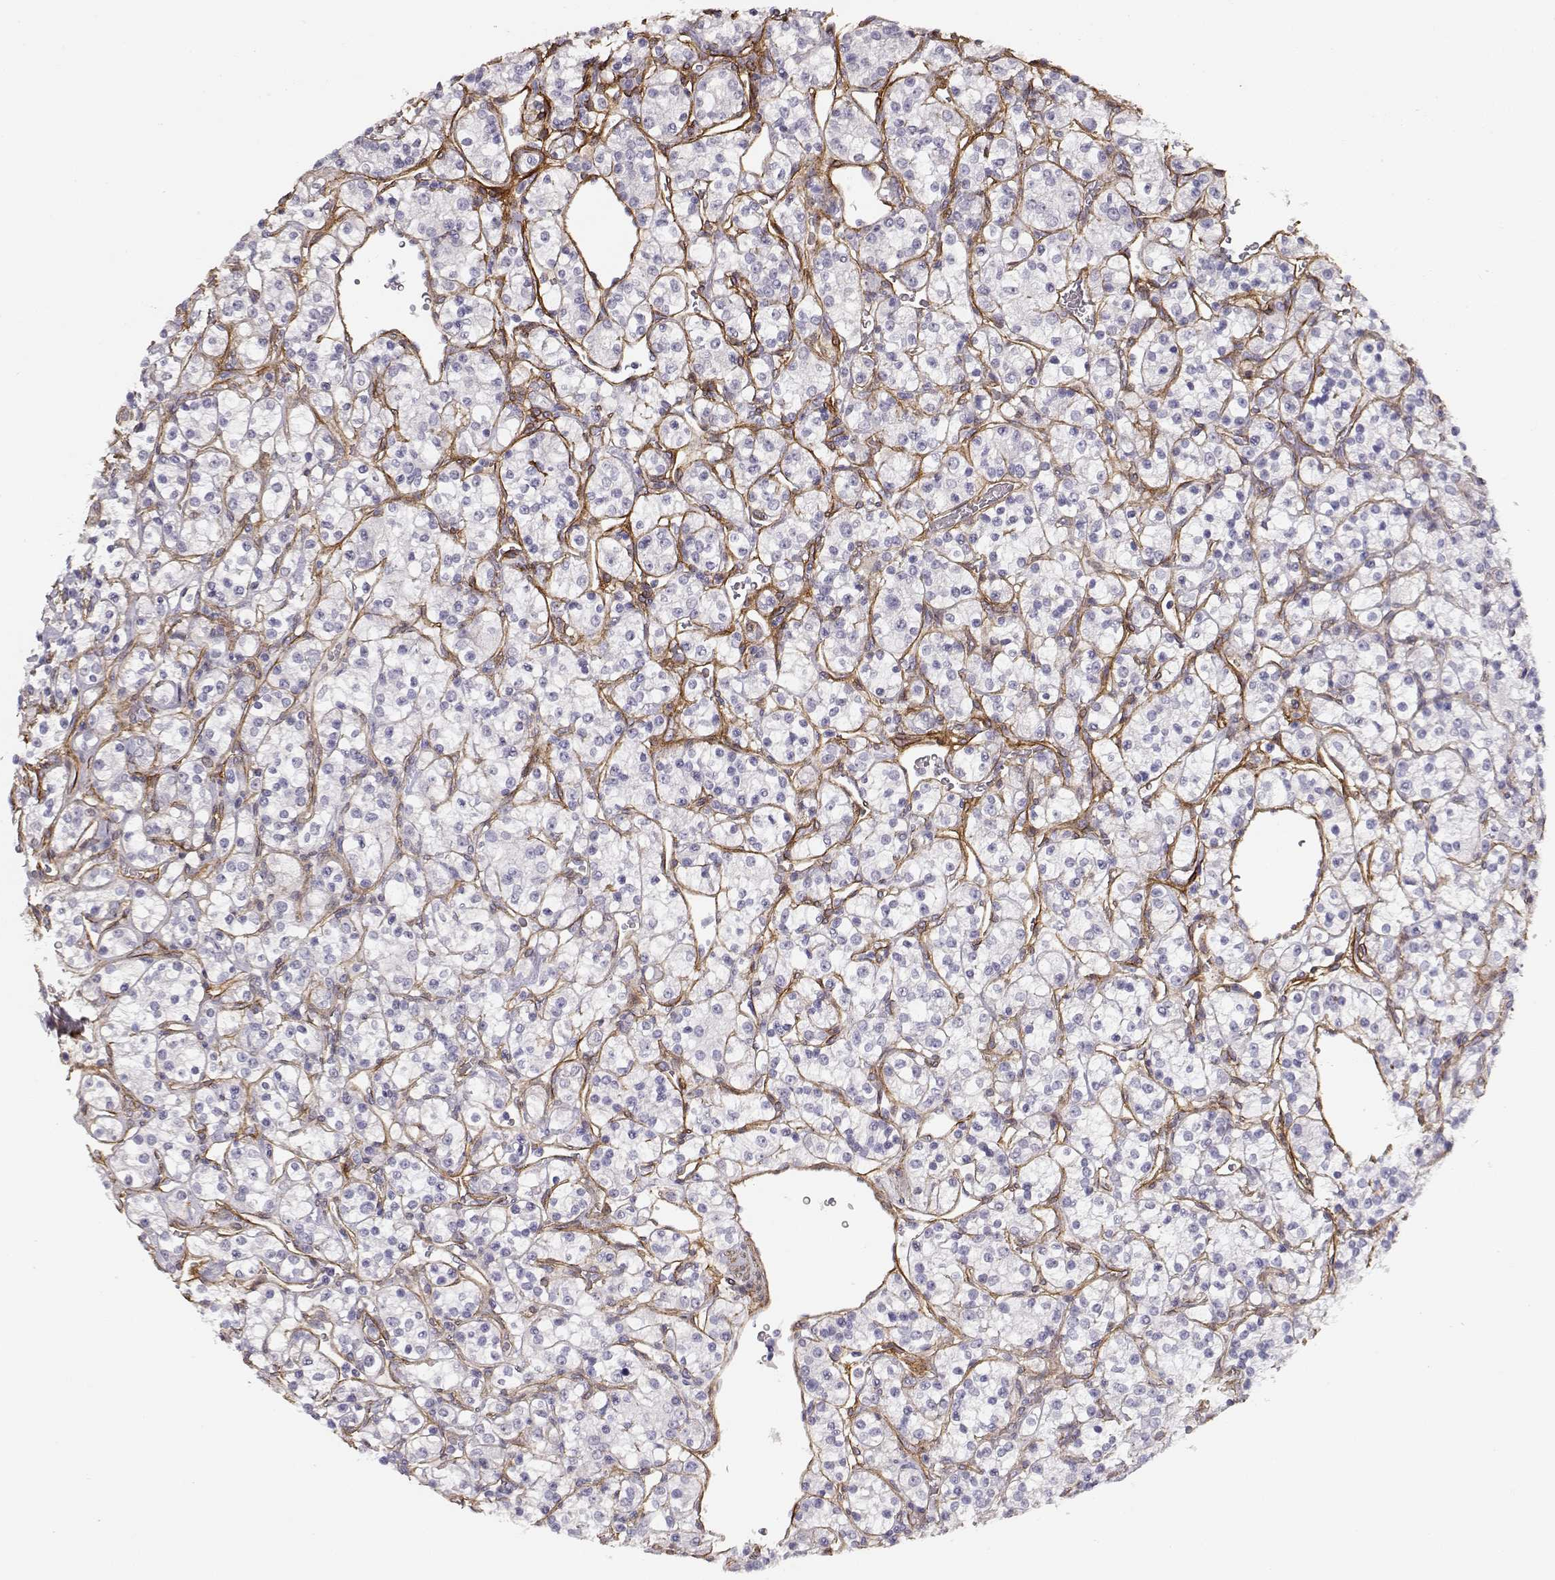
{"staining": {"intensity": "negative", "quantity": "none", "location": "none"}, "tissue": "renal cancer", "cell_type": "Tumor cells", "image_type": "cancer", "snomed": [{"axis": "morphology", "description": "Adenocarcinoma, NOS"}, {"axis": "topography", "description": "Kidney"}], "caption": "Human adenocarcinoma (renal) stained for a protein using immunohistochemistry (IHC) demonstrates no expression in tumor cells.", "gene": "LAMC1", "patient": {"sex": "male", "age": 77}}